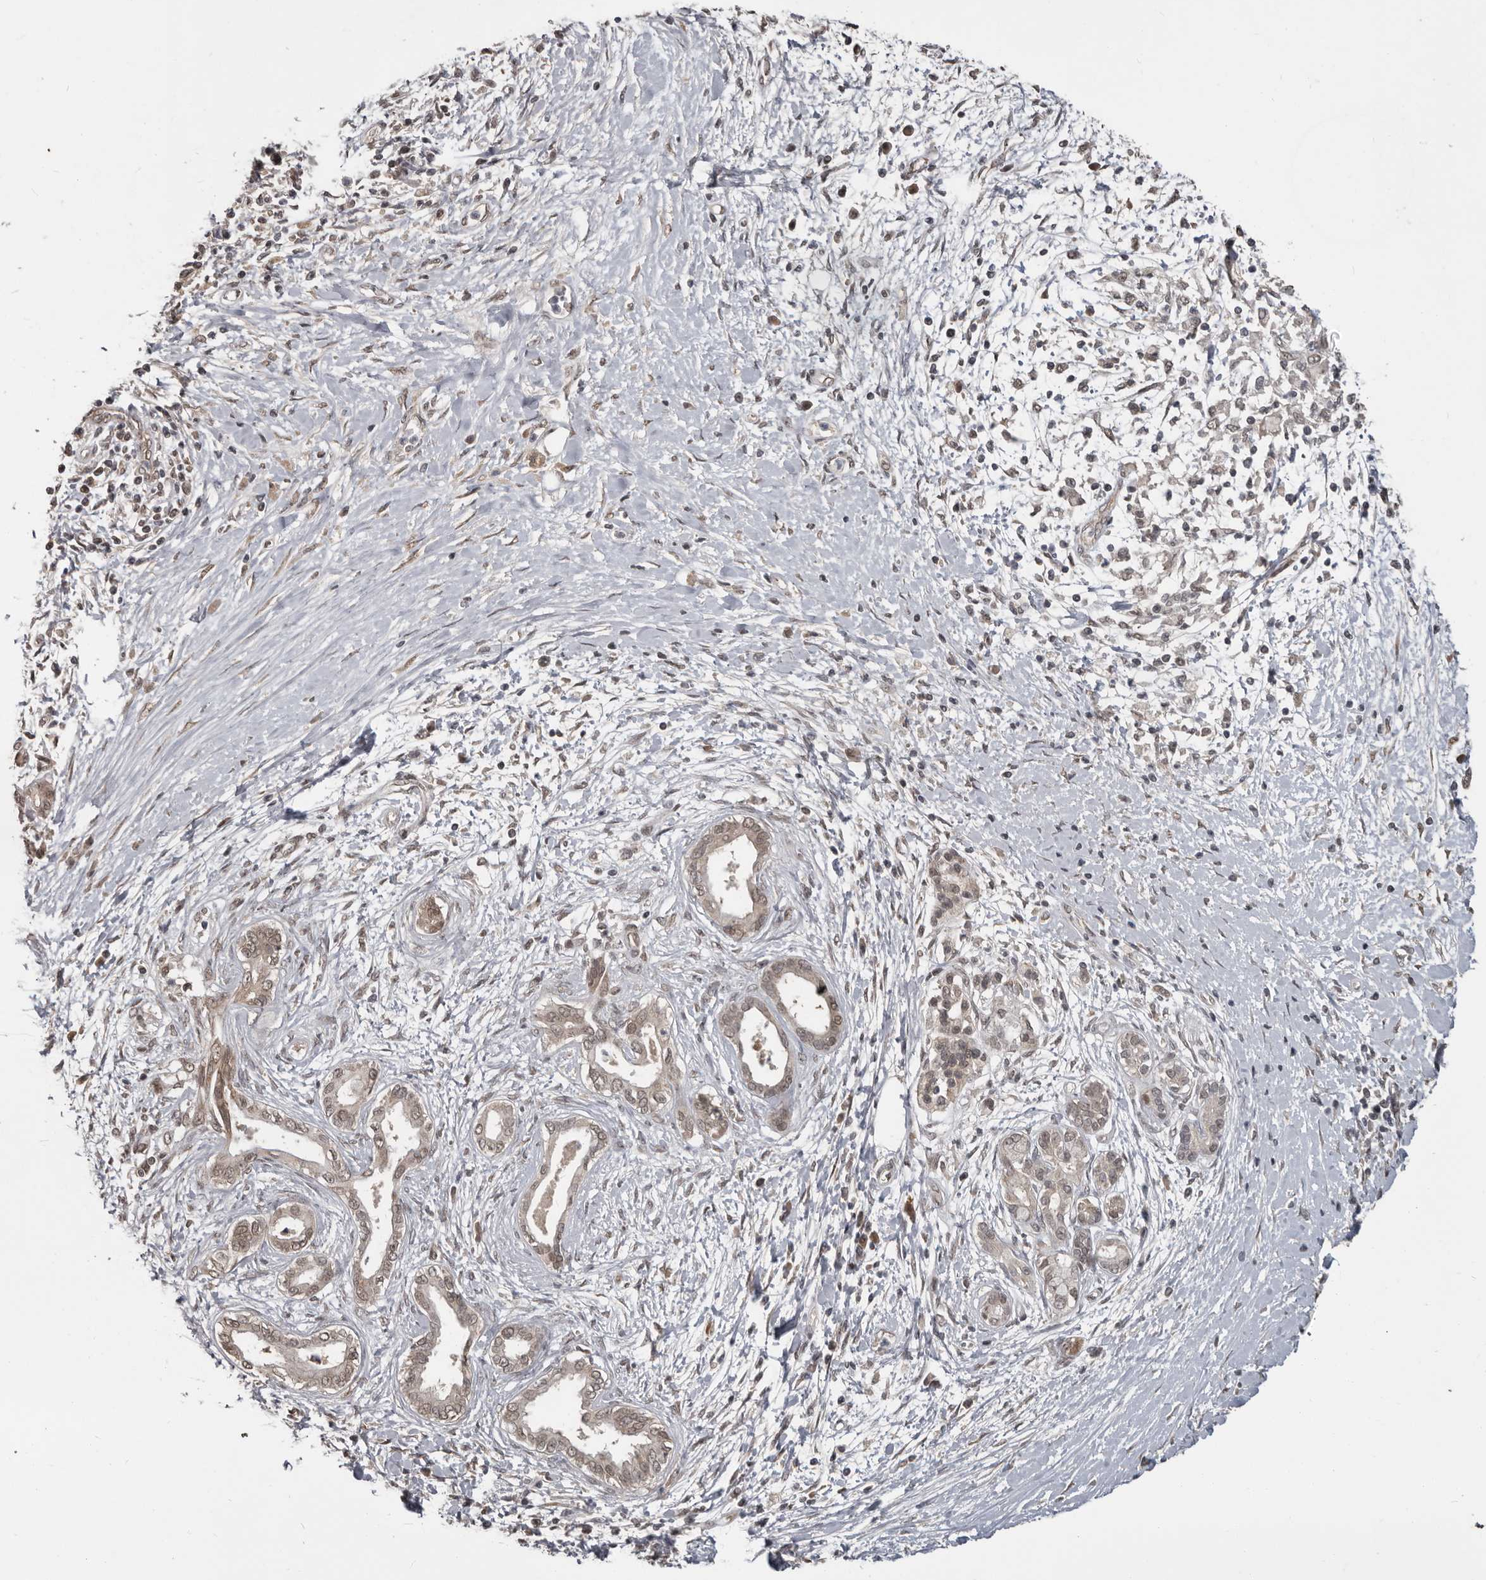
{"staining": {"intensity": "moderate", "quantity": ">75%", "location": "nuclear"}, "tissue": "pancreatic cancer", "cell_type": "Tumor cells", "image_type": "cancer", "snomed": [{"axis": "morphology", "description": "Adenocarcinoma, NOS"}, {"axis": "topography", "description": "Pancreas"}], "caption": "Immunohistochemical staining of human pancreatic cancer (adenocarcinoma) demonstrates medium levels of moderate nuclear expression in about >75% of tumor cells.", "gene": "ZFP14", "patient": {"sex": "male", "age": 58}}